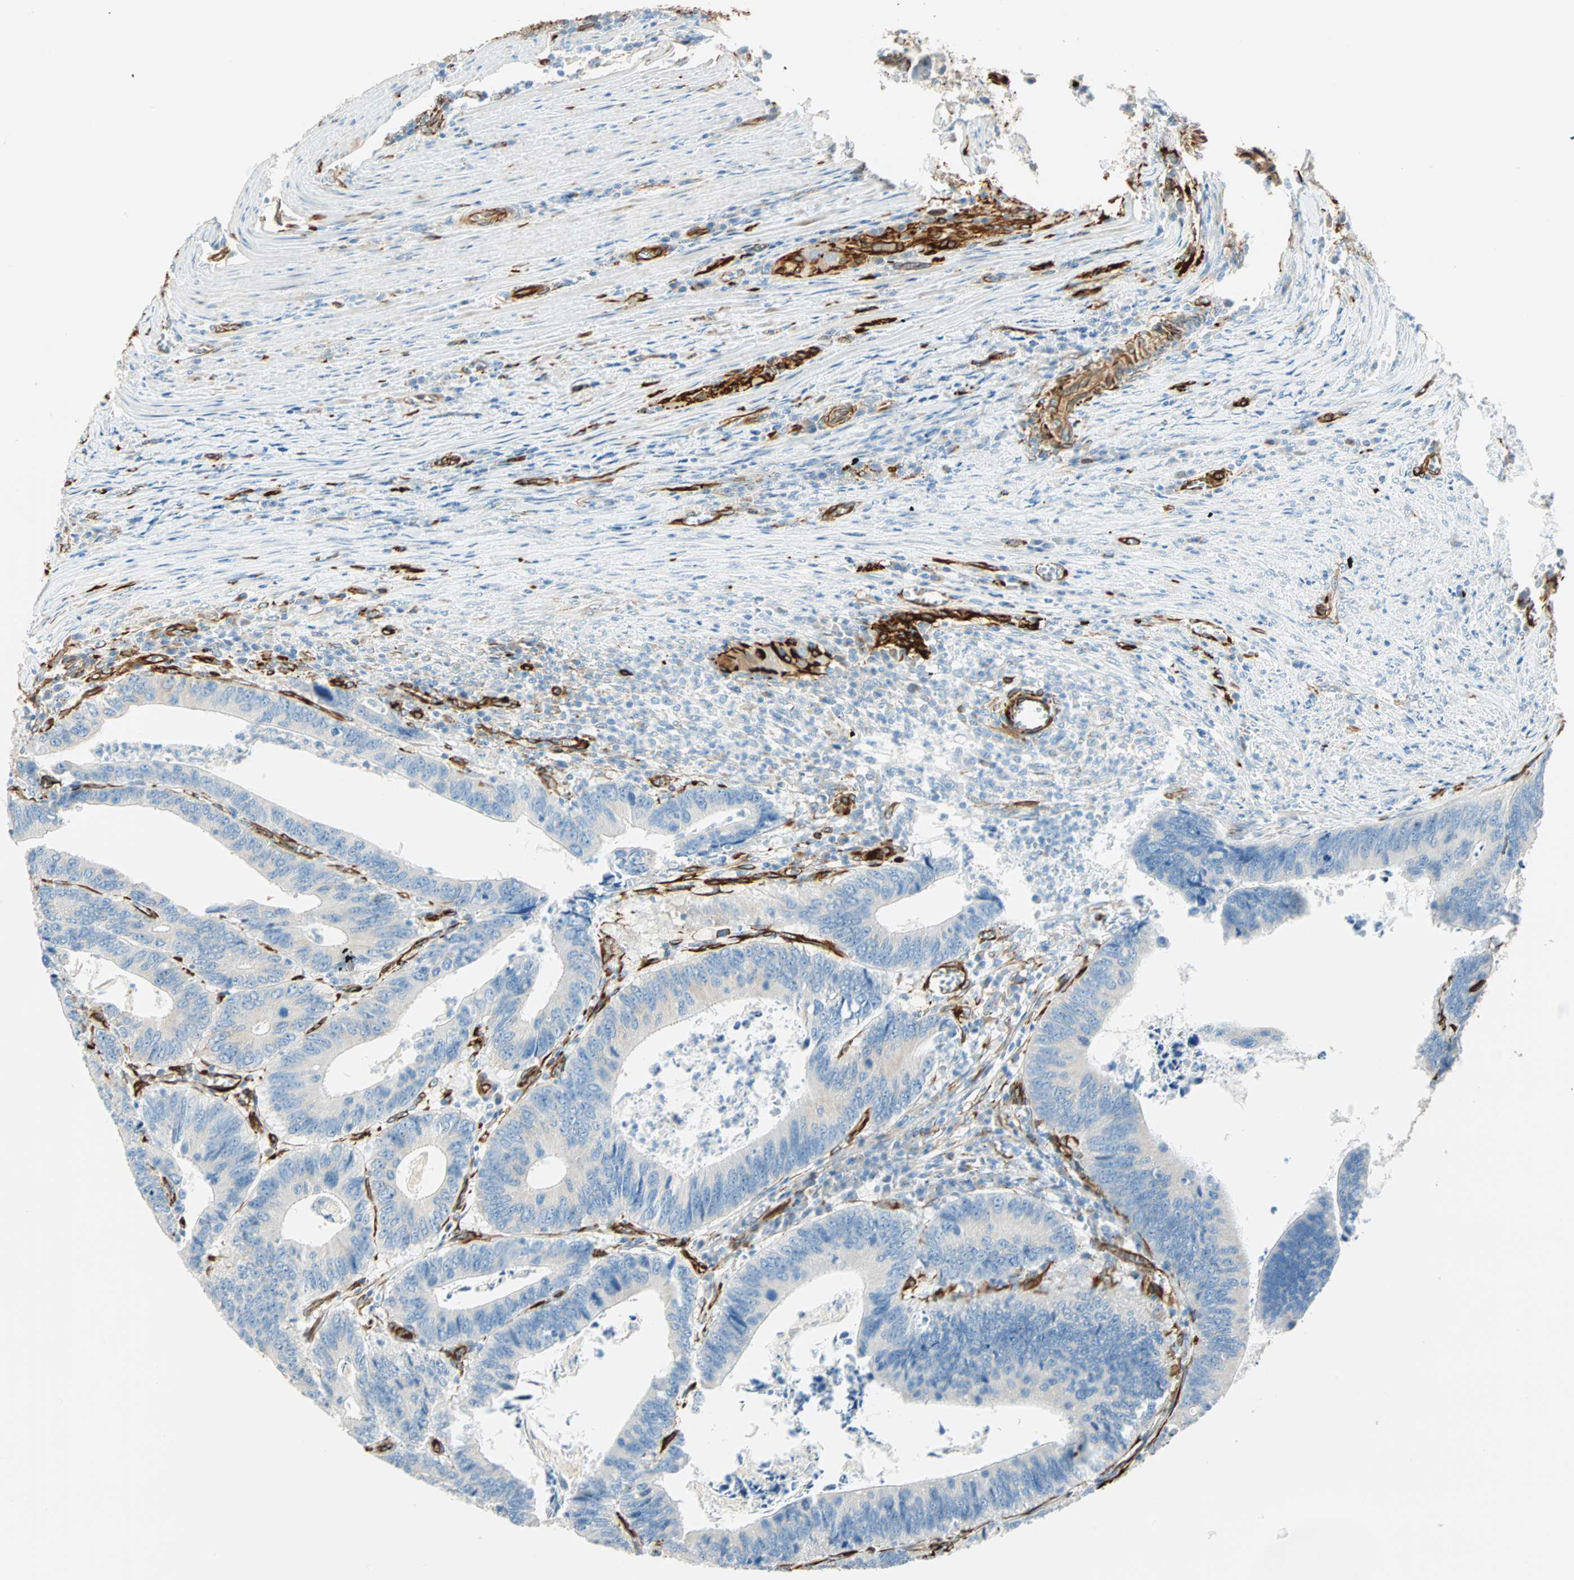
{"staining": {"intensity": "negative", "quantity": "none", "location": "none"}, "tissue": "colorectal cancer", "cell_type": "Tumor cells", "image_type": "cancer", "snomed": [{"axis": "morphology", "description": "Adenocarcinoma, NOS"}, {"axis": "topography", "description": "Colon"}], "caption": "High magnification brightfield microscopy of colorectal adenocarcinoma stained with DAB (brown) and counterstained with hematoxylin (blue): tumor cells show no significant expression.", "gene": "NES", "patient": {"sex": "male", "age": 72}}